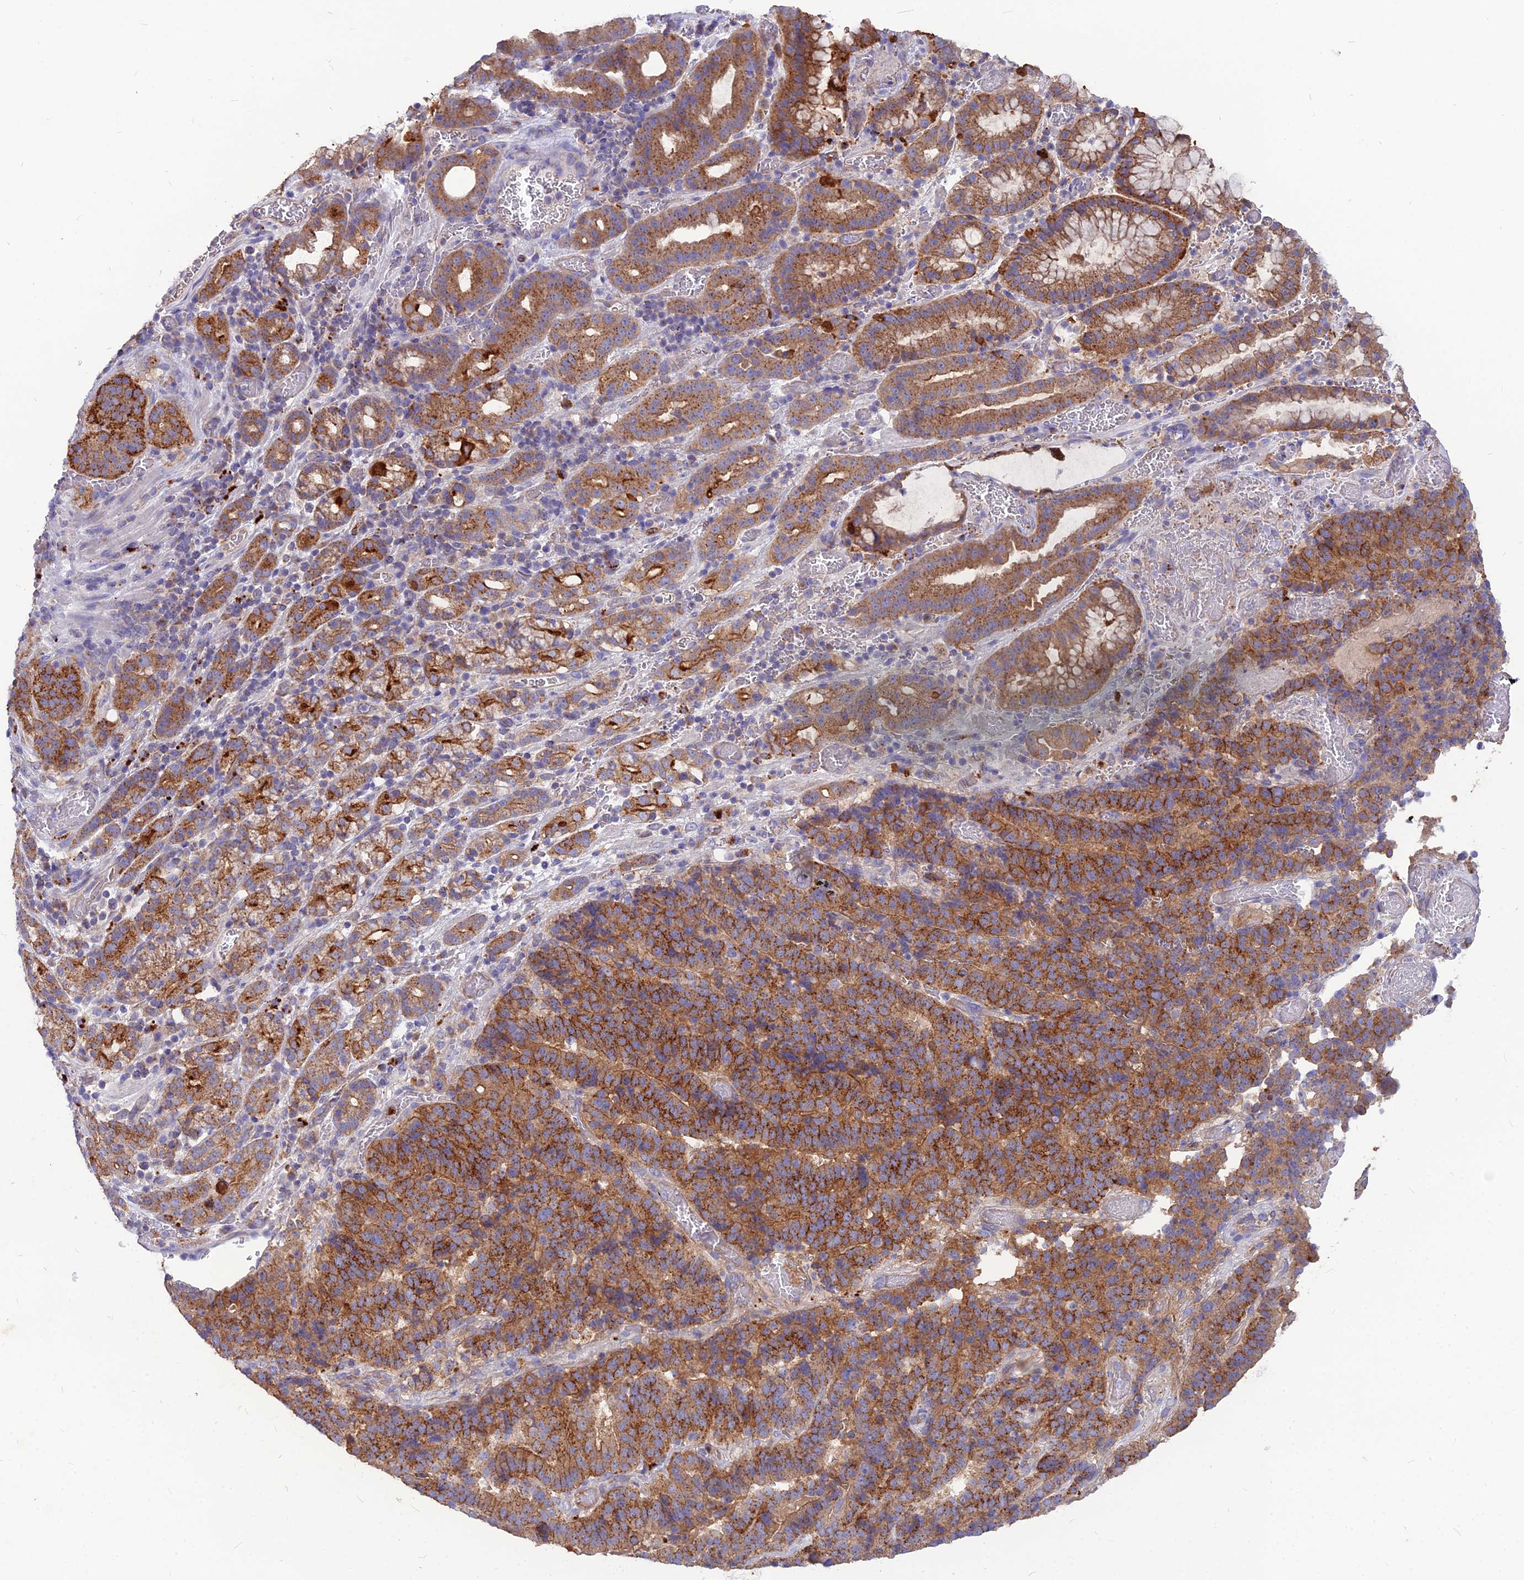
{"staining": {"intensity": "strong", "quantity": ">75%", "location": "cytoplasmic/membranous"}, "tissue": "stomach cancer", "cell_type": "Tumor cells", "image_type": "cancer", "snomed": [{"axis": "morphology", "description": "Adenocarcinoma, NOS"}, {"axis": "topography", "description": "Stomach"}], "caption": "Protein expression analysis of stomach cancer demonstrates strong cytoplasmic/membranous expression in approximately >75% of tumor cells.", "gene": "PCED1B", "patient": {"sex": "male", "age": 48}}